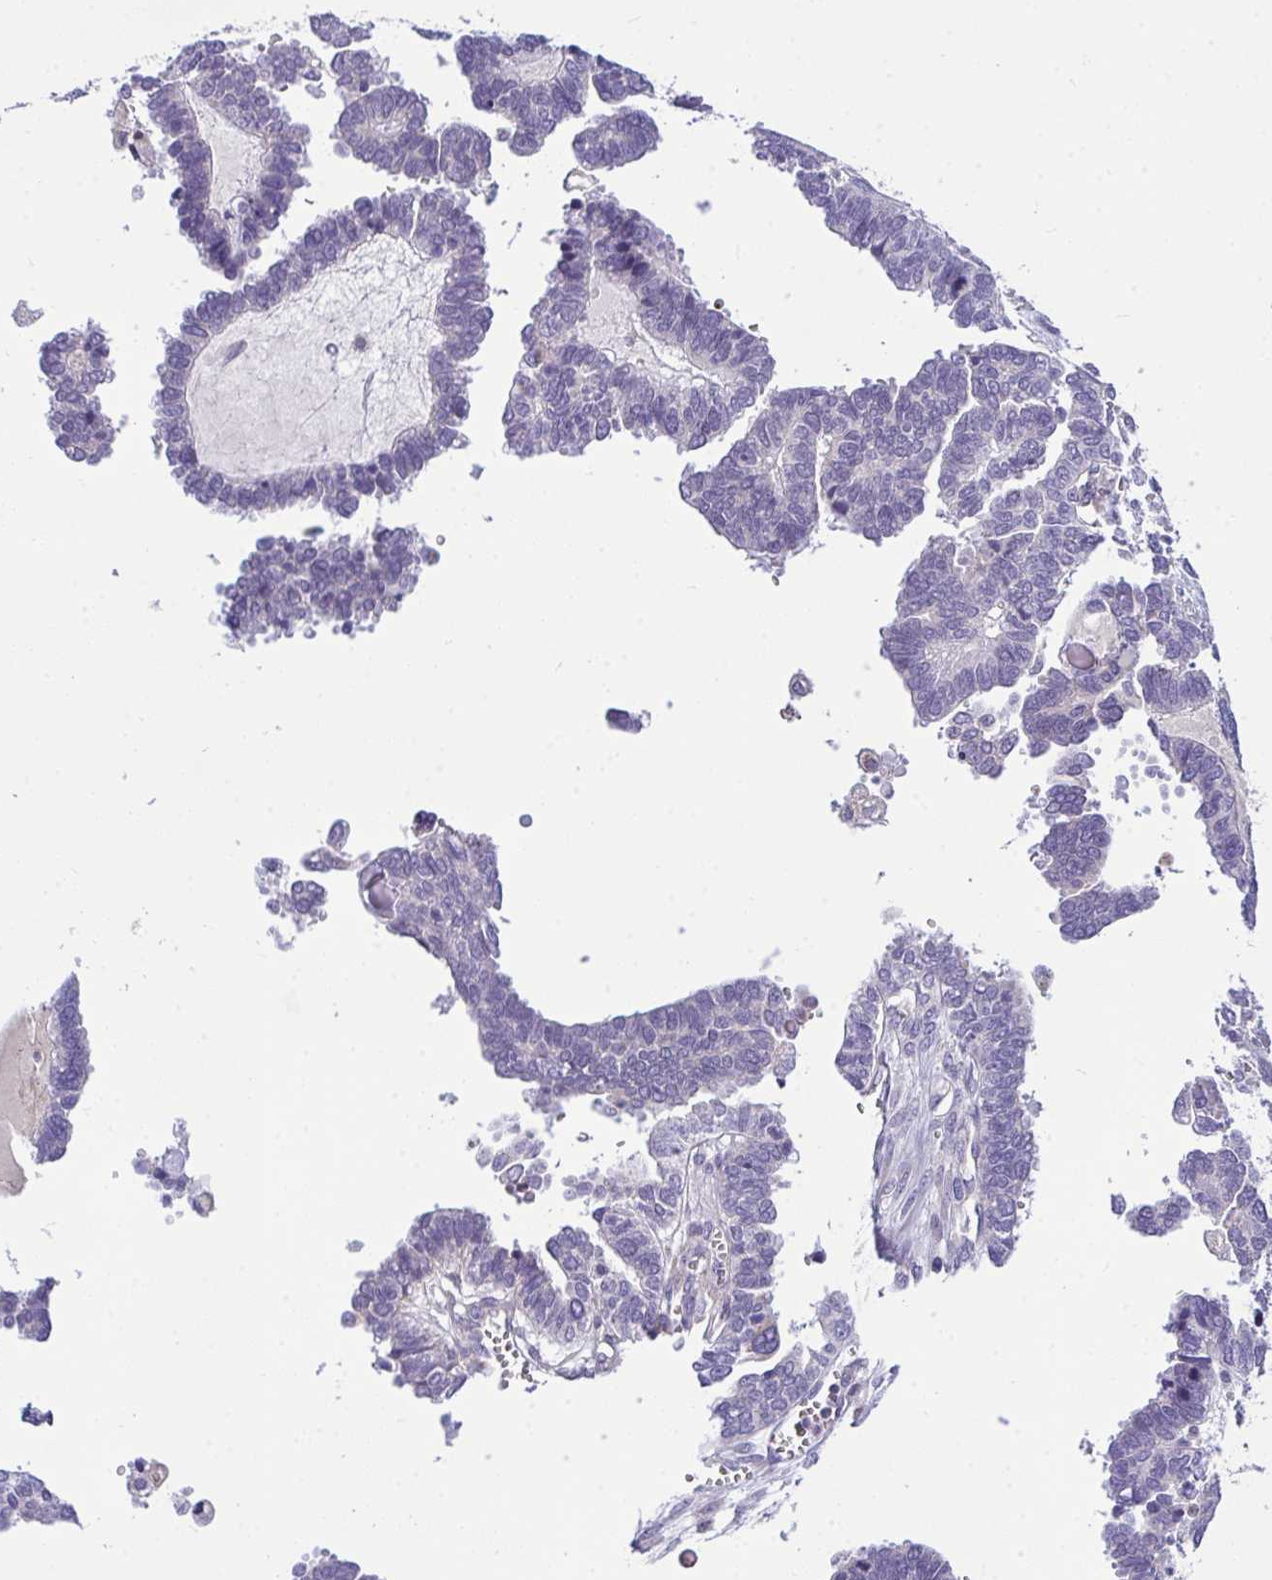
{"staining": {"intensity": "negative", "quantity": "none", "location": "none"}, "tissue": "ovarian cancer", "cell_type": "Tumor cells", "image_type": "cancer", "snomed": [{"axis": "morphology", "description": "Cystadenocarcinoma, serous, NOS"}, {"axis": "topography", "description": "Ovary"}], "caption": "The IHC histopathology image has no significant staining in tumor cells of ovarian serous cystadenocarcinoma tissue.", "gene": "CEP63", "patient": {"sex": "female", "age": 51}}